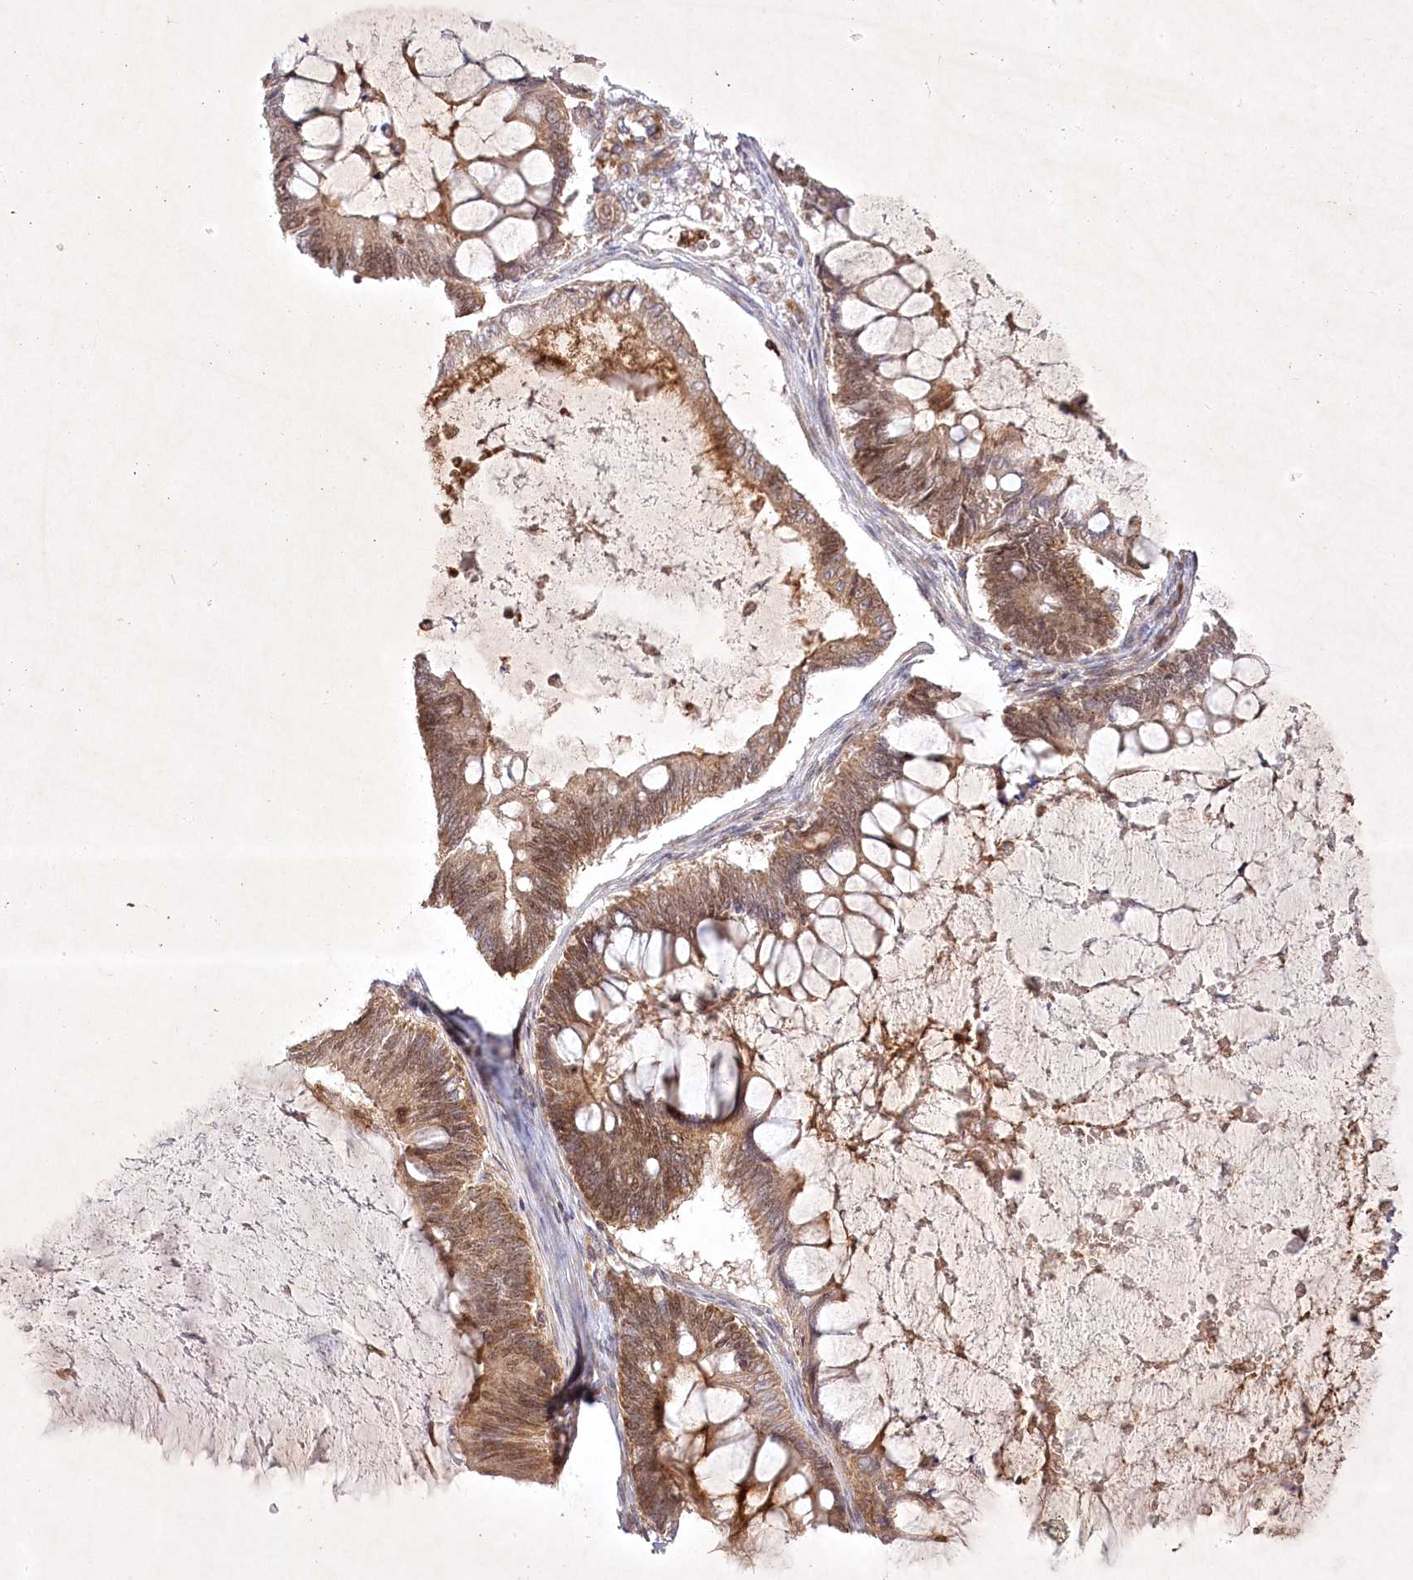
{"staining": {"intensity": "moderate", "quantity": ">75%", "location": "cytoplasmic/membranous,nuclear"}, "tissue": "ovarian cancer", "cell_type": "Tumor cells", "image_type": "cancer", "snomed": [{"axis": "morphology", "description": "Cystadenocarcinoma, mucinous, NOS"}, {"axis": "topography", "description": "Ovary"}], "caption": "Ovarian cancer (mucinous cystadenocarcinoma) stained with DAB immunohistochemistry (IHC) shows medium levels of moderate cytoplasmic/membranous and nuclear positivity in approximately >75% of tumor cells. The protein of interest is stained brown, and the nuclei are stained in blue (DAB IHC with brightfield microscopy, high magnification).", "gene": "OPA1", "patient": {"sex": "female", "age": 61}}